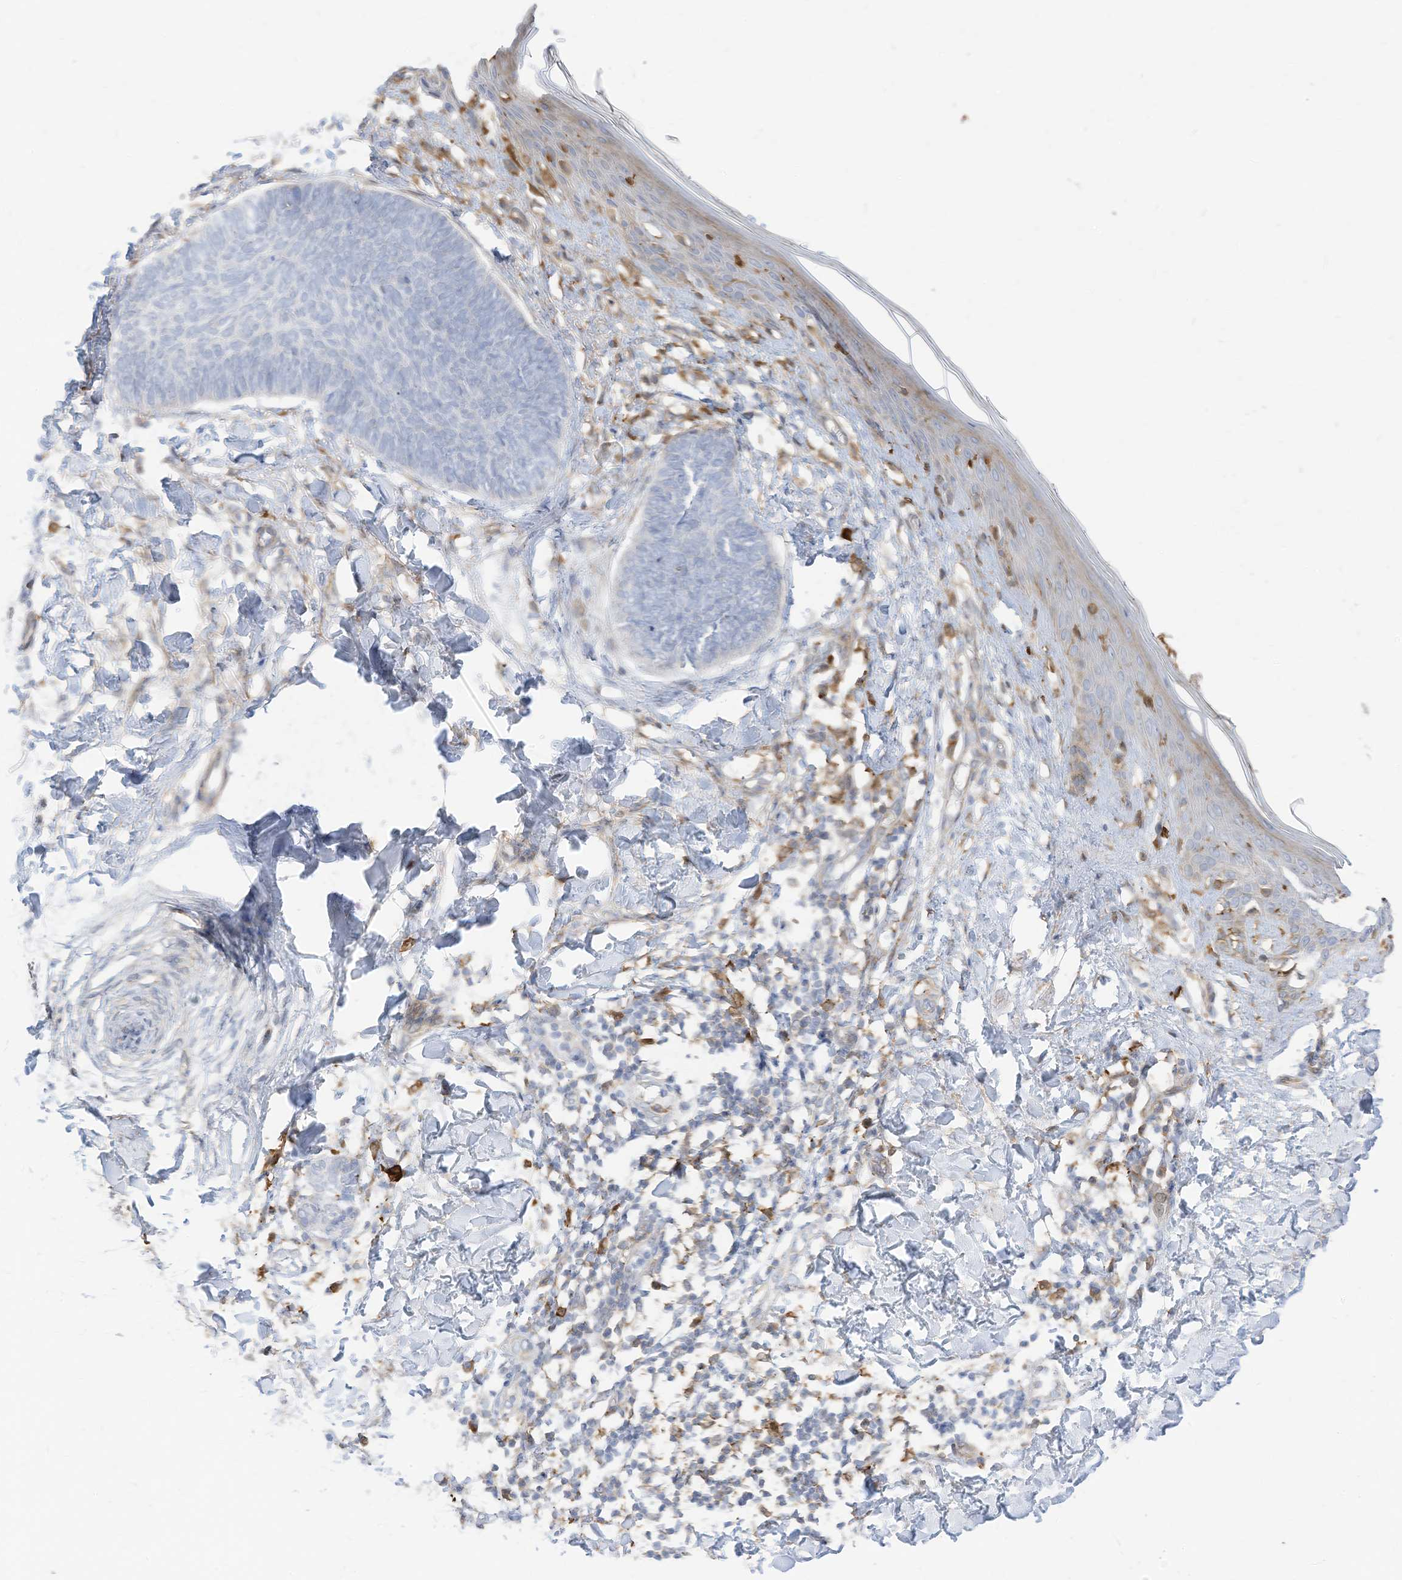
{"staining": {"intensity": "negative", "quantity": "none", "location": "none"}, "tissue": "skin cancer", "cell_type": "Tumor cells", "image_type": "cancer", "snomed": [{"axis": "morphology", "description": "Normal tissue, NOS"}, {"axis": "morphology", "description": "Basal cell carcinoma"}, {"axis": "topography", "description": "Skin"}], "caption": "Immunohistochemical staining of human basal cell carcinoma (skin) shows no significant positivity in tumor cells. (DAB immunohistochemistry with hematoxylin counter stain).", "gene": "ATP13A1", "patient": {"sex": "male", "age": 50}}